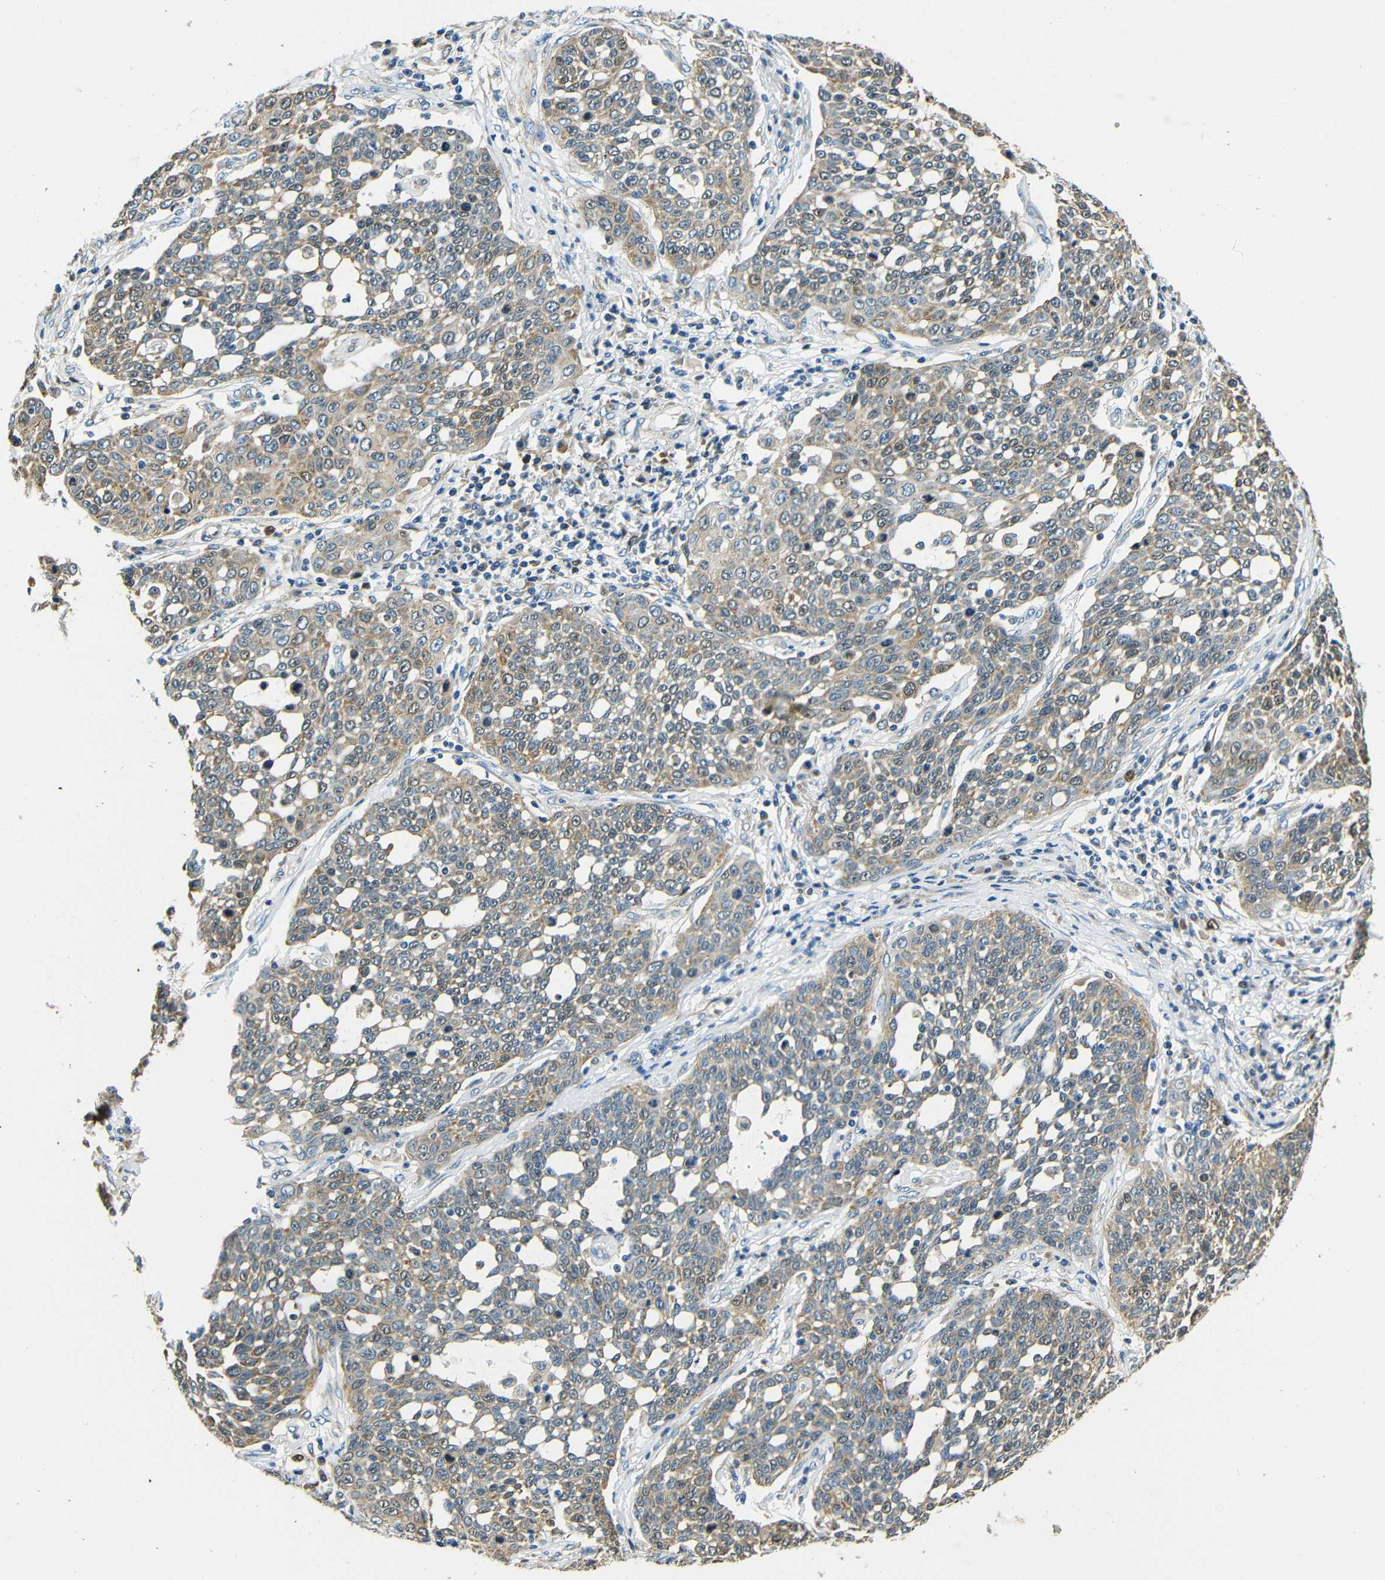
{"staining": {"intensity": "moderate", "quantity": ">75%", "location": "cytoplasmic/membranous"}, "tissue": "cervical cancer", "cell_type": "Tumor cells", "image_type": "cancer", "snomed": [{"axis": "morphology", "description": "Squamous cell carcinoma, NOS"}, {"axis": "topography", "description": "Cervix"}], "caption": "A brown stain labels moderate cytoplasmic/membranous expression of a protein in squamous cell carcinoma (cervical) tumor cells. The protein of interest is stained brown, and the nuclei are stained in blue (DAB (3,3'-diaminobenzidine) IHC with brightfield microscopy, high magnification).", "gene": "VAPB", "patient": {"sex": "female", "age": 34}}